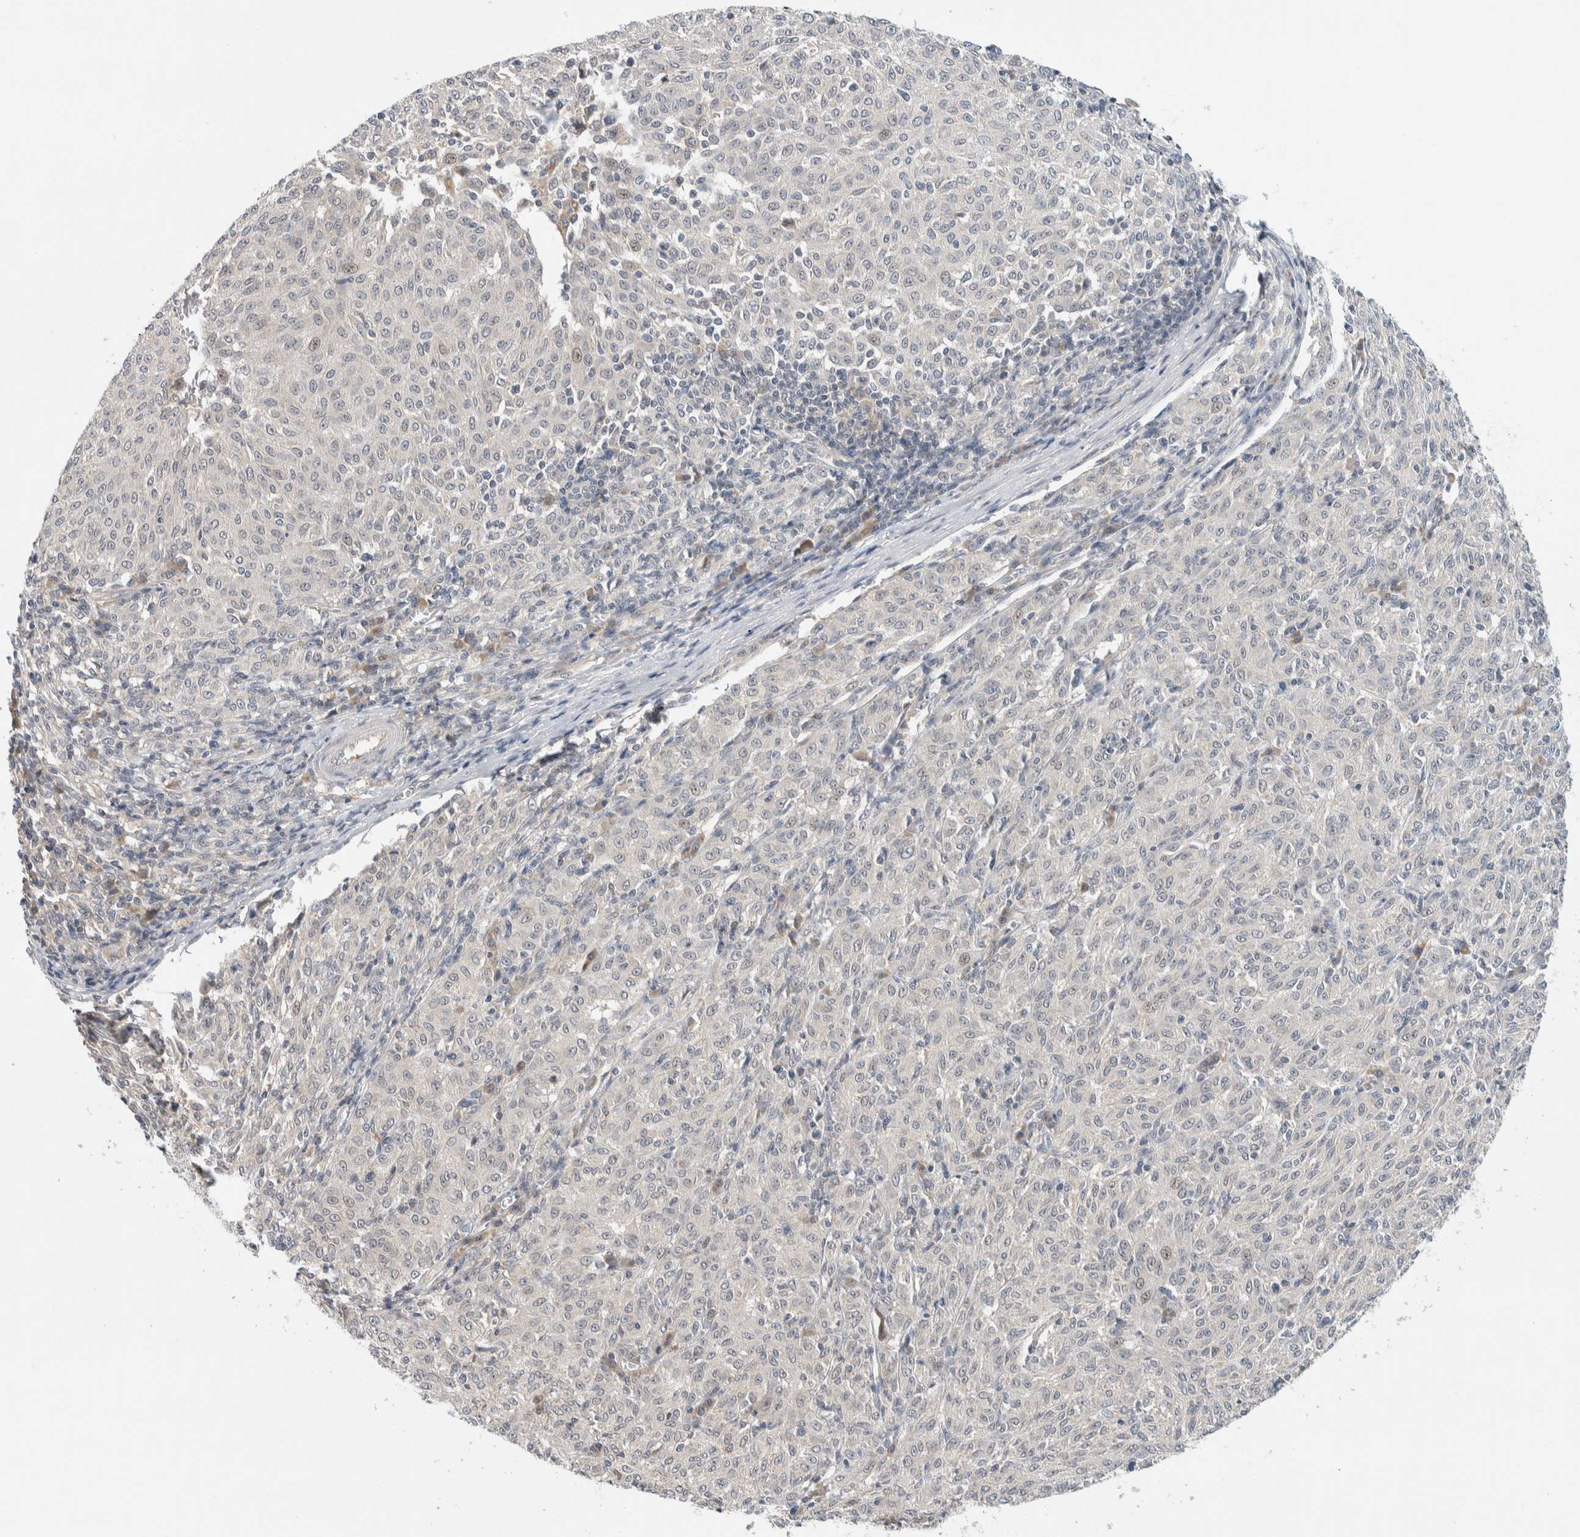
{"staining": {"intensity": "negative", "quantity": "none", "location": "none"}, "tissue": "melanoma", "cell_type": "Tumor cells", "image_type": "cancer", "snomed": [{"axis": "morphology", "description": "Malignant melanoma, NOS"}, {"axis": "topography", "description": "Skin"}], "caption": "Melanoma was stained to show a protein in brown. There is no significant staining in tumor cells.", "gene": "SHPK", "patient": {"sex": "female", "age": 72}}